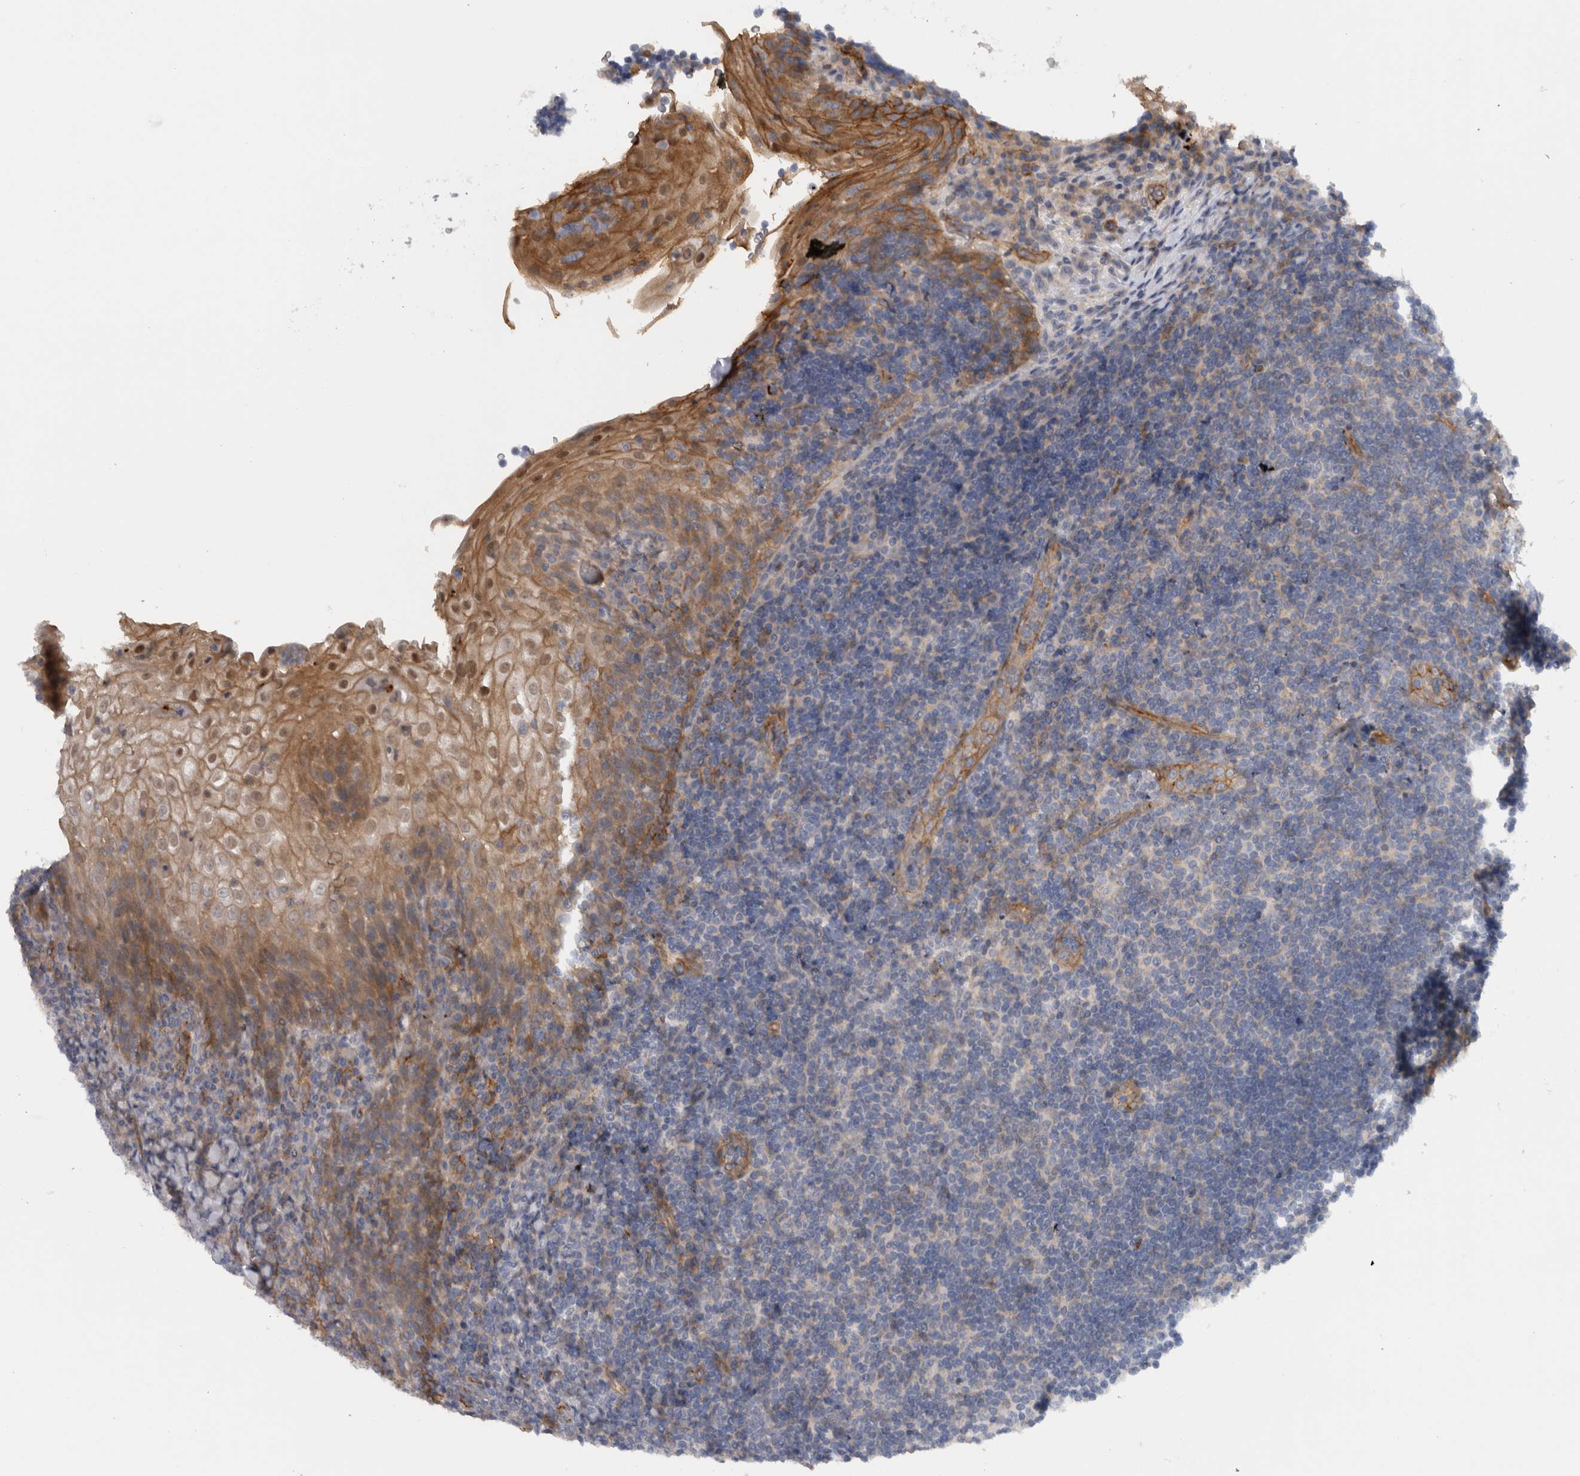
{"staining": {"intensity": "moderate", "quantity": "<25%", "location": "cytoplasmic/membranous"}, "tissue": "tonsil", "cell_type": "Germinal center cells", "image_type": "normal", "snomed": [{"axis": "morphology", "description": "Normal tissue, NOS"}, {"axis": "topography", "description": "Tonsil"}], "caption": "Human tonsil stained with a brown dye demonstrates moderate cytoplasmic/membranous positive expression in about <25% of germinal center cells.", "gene": "CD59", "patient": {"sex": "male", "age": 37}}